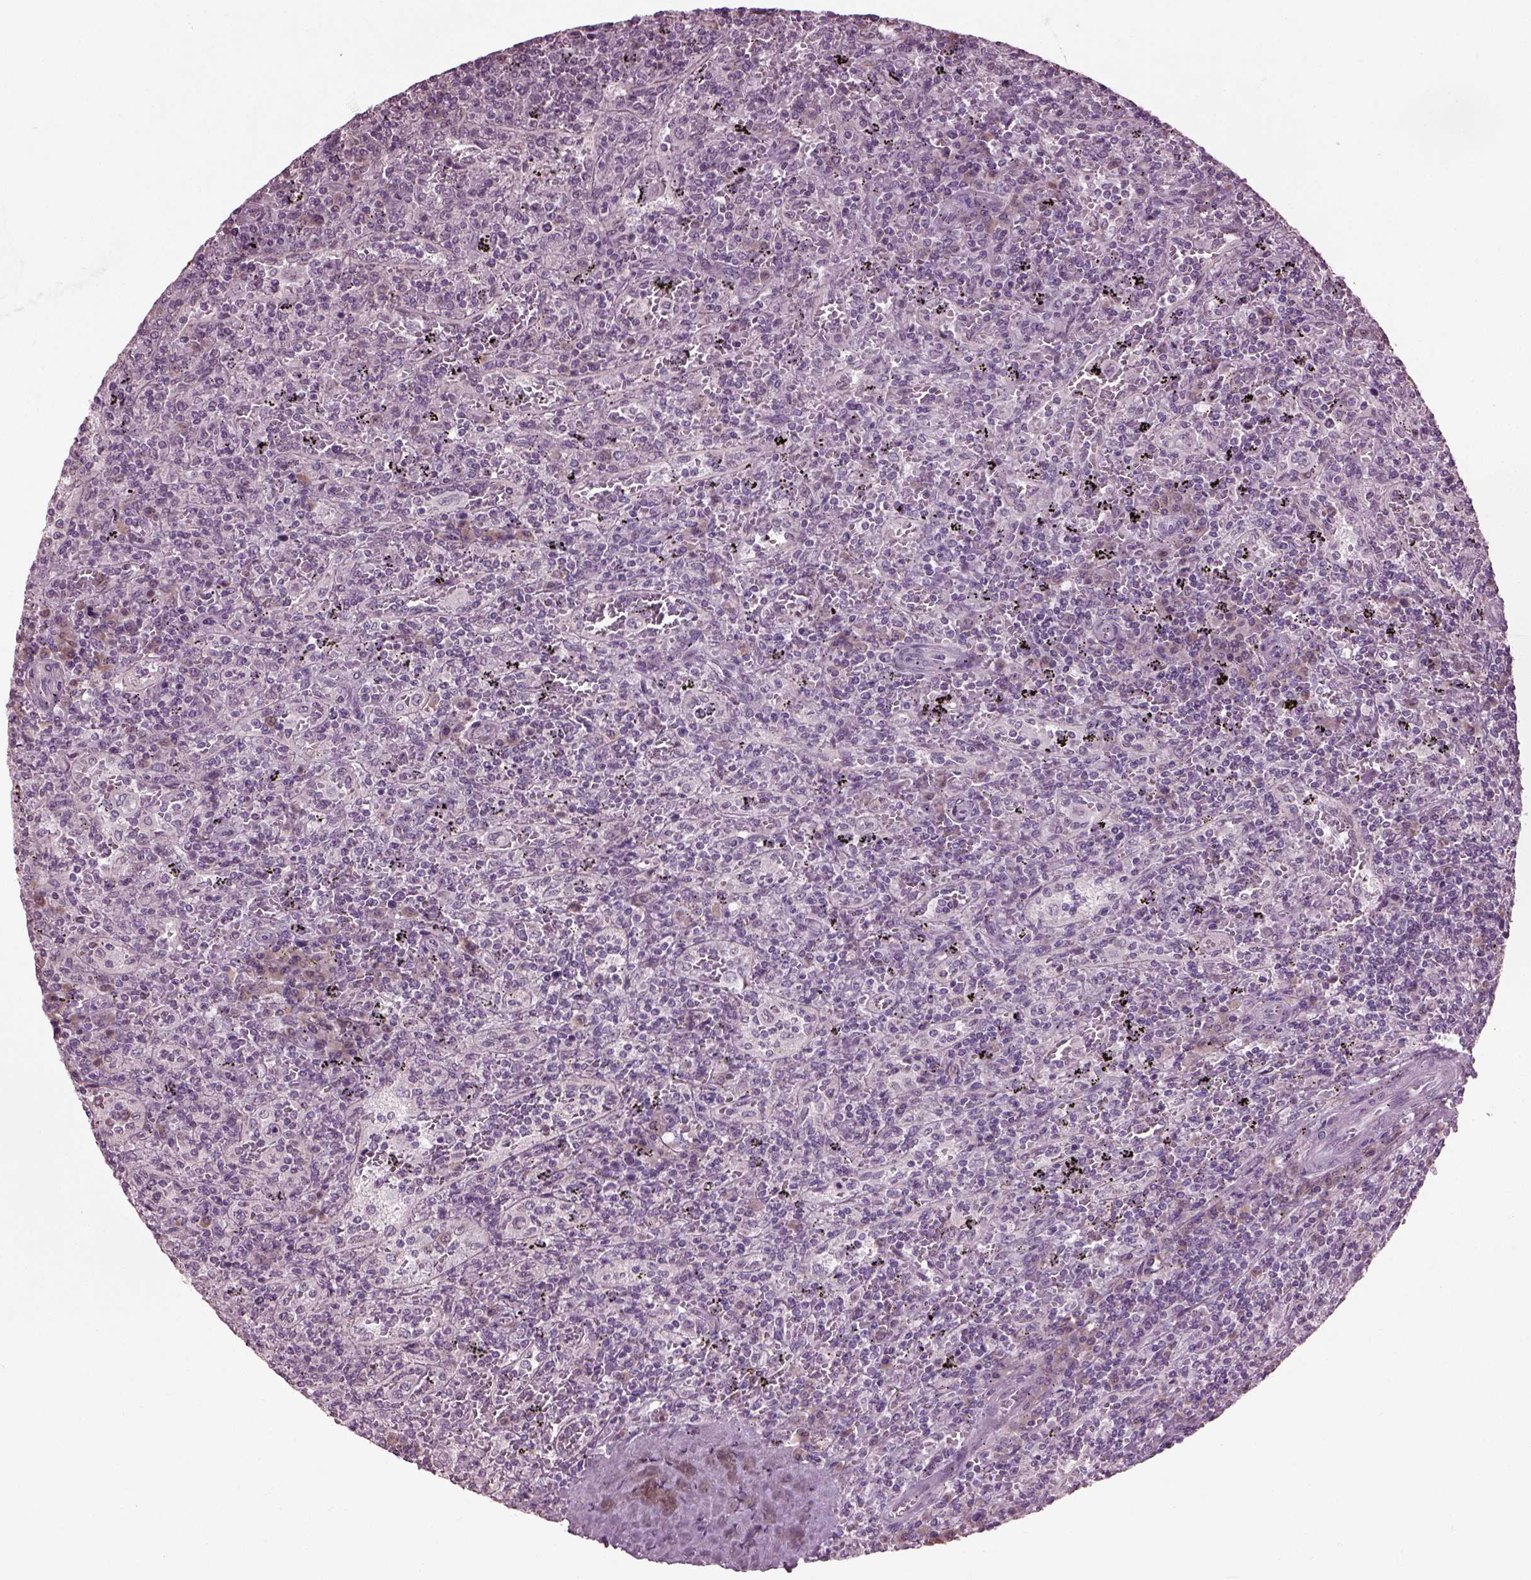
{"staining": {"intensity": "negative", "quantity": "none", "location": "none"}, "tissue": "lymphoma", "cell_type": "Tumor cells", "image_type": "cancer", "snomed": [{"axis": "morphology", "description": "Malignant lymphoma, non-Hodgkin's type, Low grade"}, {"axis": "topography", "description": "Spleen"}], "caption": "DAB (3,3'-diaminobenzidine) immunohistochemical staining of human lymphoma demonstrates no significant staining in tumor cells.", "gene": "CABP5", "patient": {"sex": "male", "age": 62}}